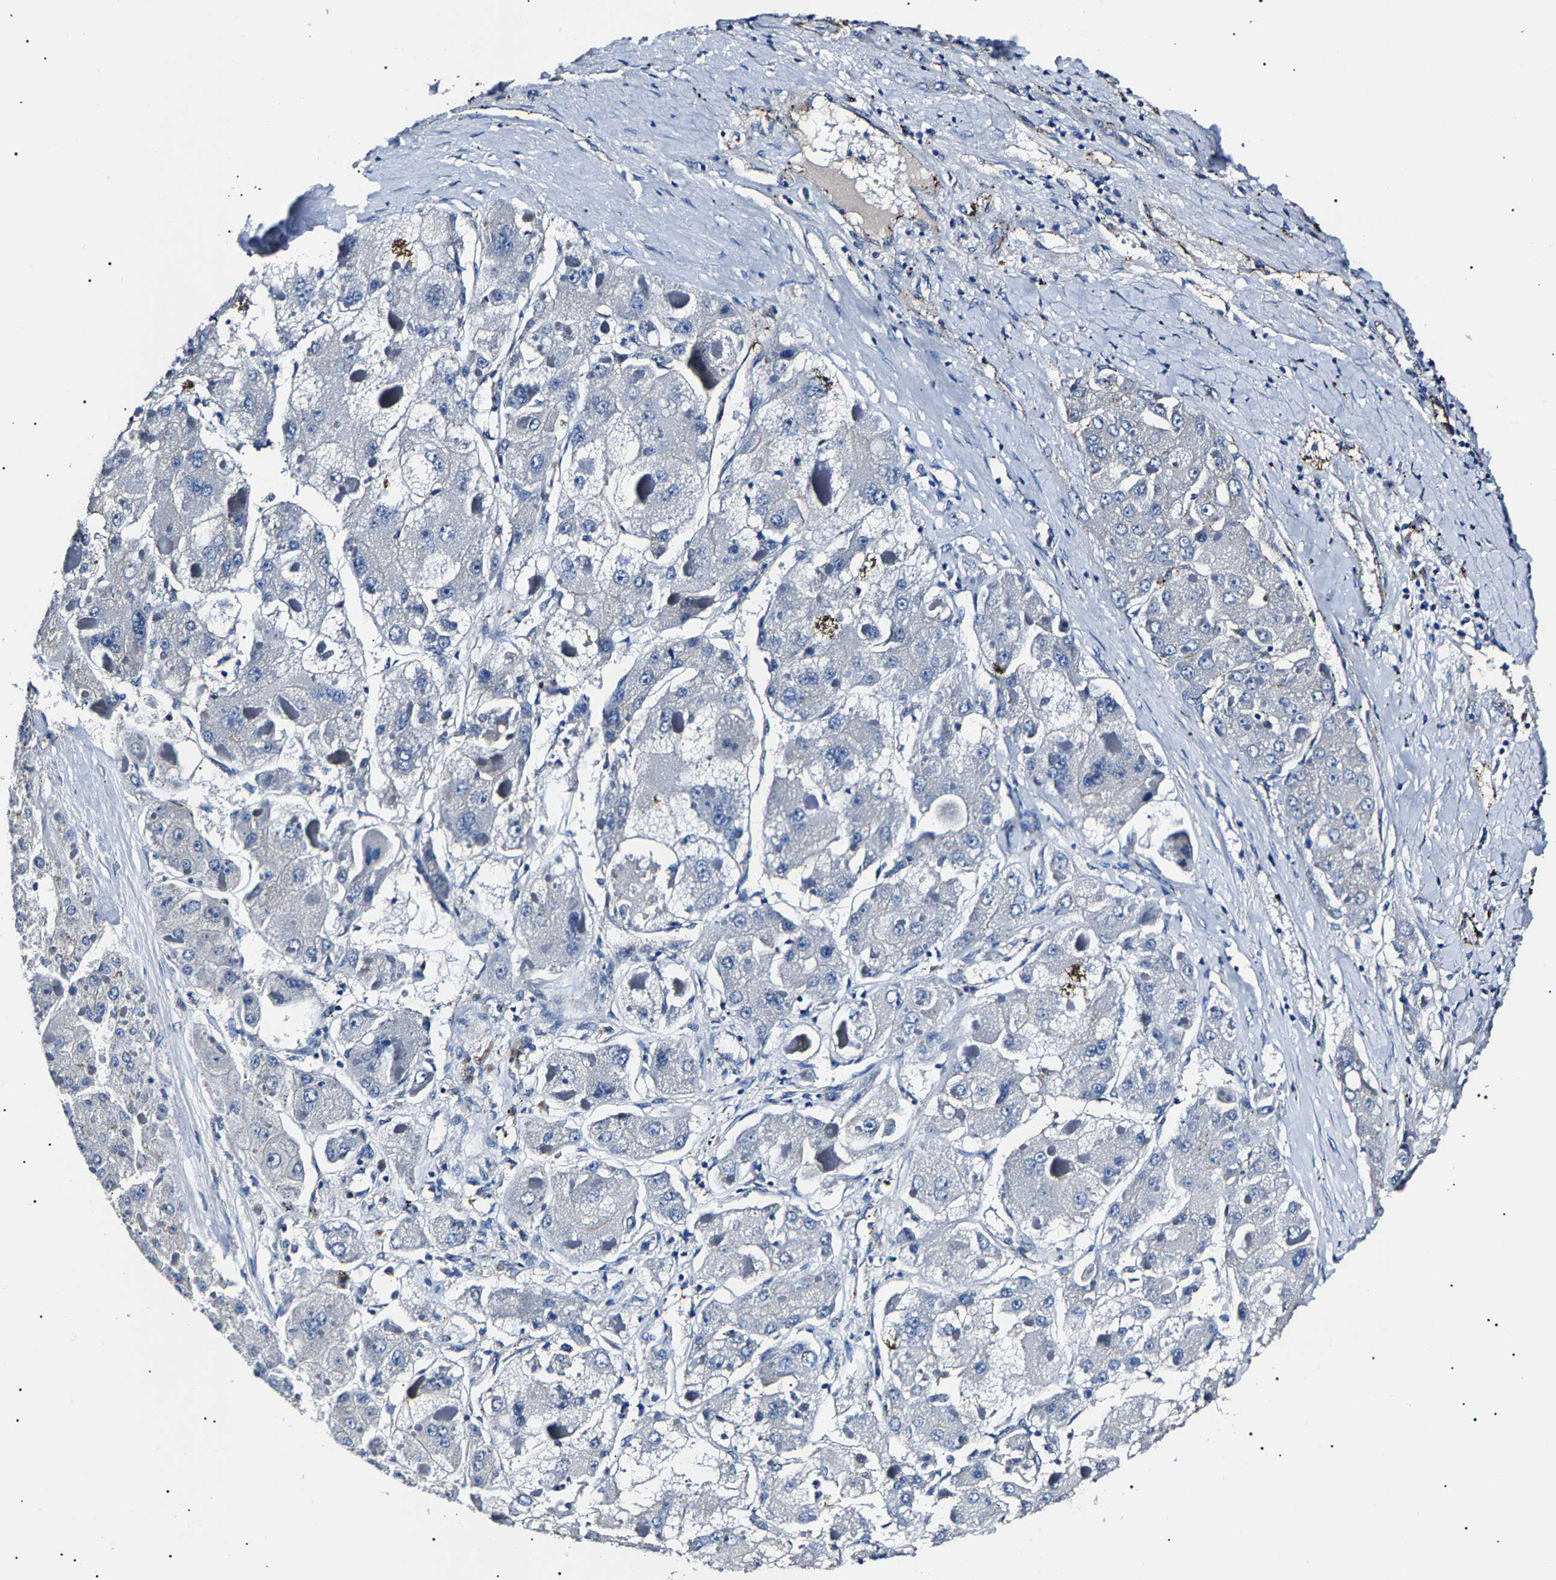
{"staining": {"intensity": "negative", "quantity": "none", "location": "none"}, "tissue": "liver cancer", "cell_type": "Tumor cells", "image_type": "cancer", "snomed": [{"axis": "morphology", "description": "Carcinoma, Hepatocellular, NOS"}, {"axis": "topography", "description": "Liver"}], "caption": "Tumor cells show no significant protein staining in hepatocellular carcinoma (liver).", "gene": "KLHL42", "patient": {"sex": "female", "age": 73}}